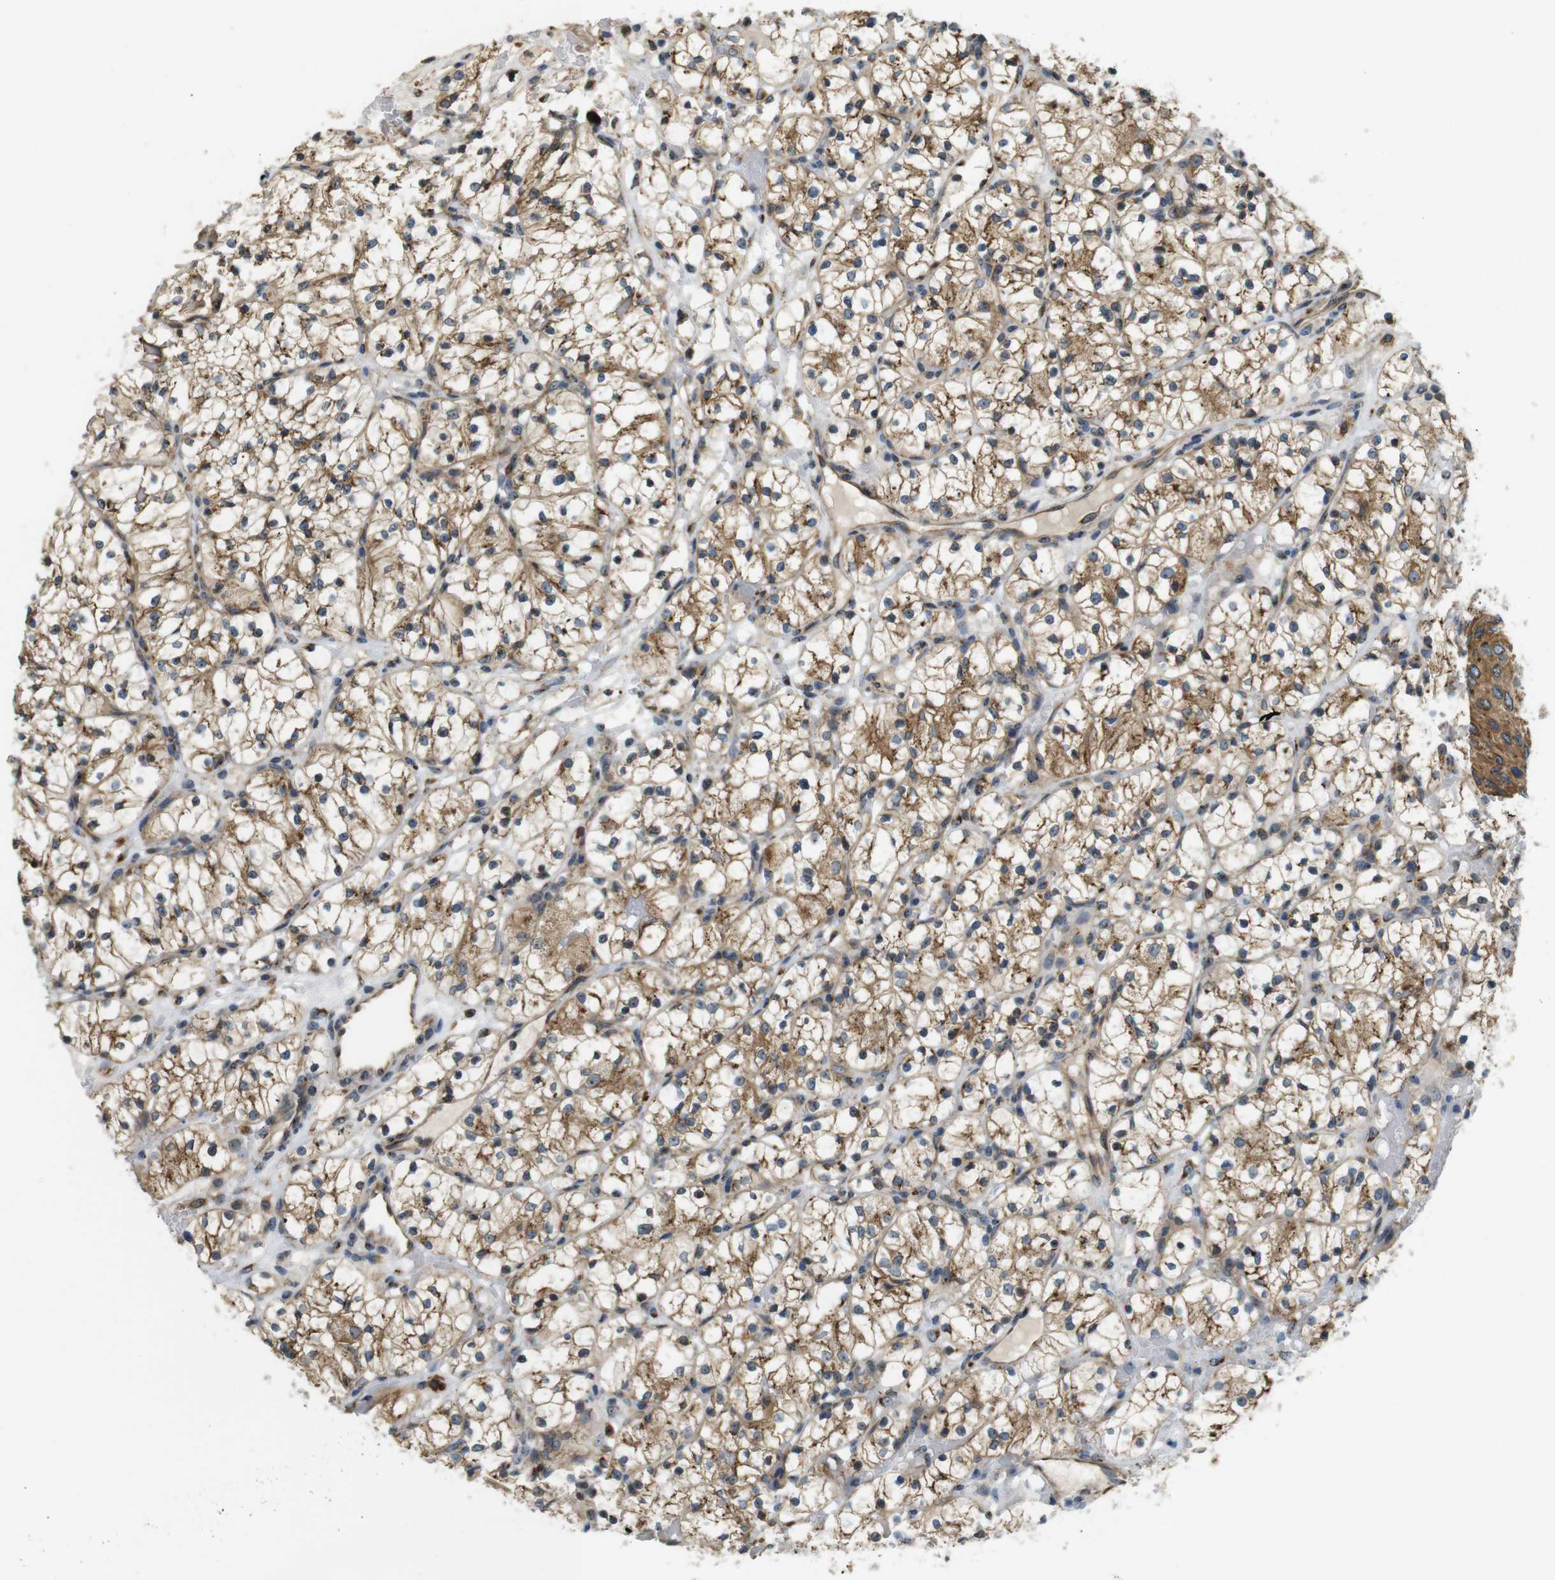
{"staining": {"intensity": "moderate", "quantity": ">75%", "location": "cytoplasmic/membranous"}, "tissue": "renal cancer", "cell_type": "Tumor cells", "image_type": "cancer", "snomed": [{"axis": "morphology", "description": "Adenocarcinoma, NOS"}, {"axis": "topography", "description": "Kidney"}], "caption": "This is an image of IHC staining of renal adenocarcinoma, which shows moderate expression in the cytoplasmic/membranous of tumor cells.", "gene": "TMEM143", "patient": {"sex": "female", "age": 60}}